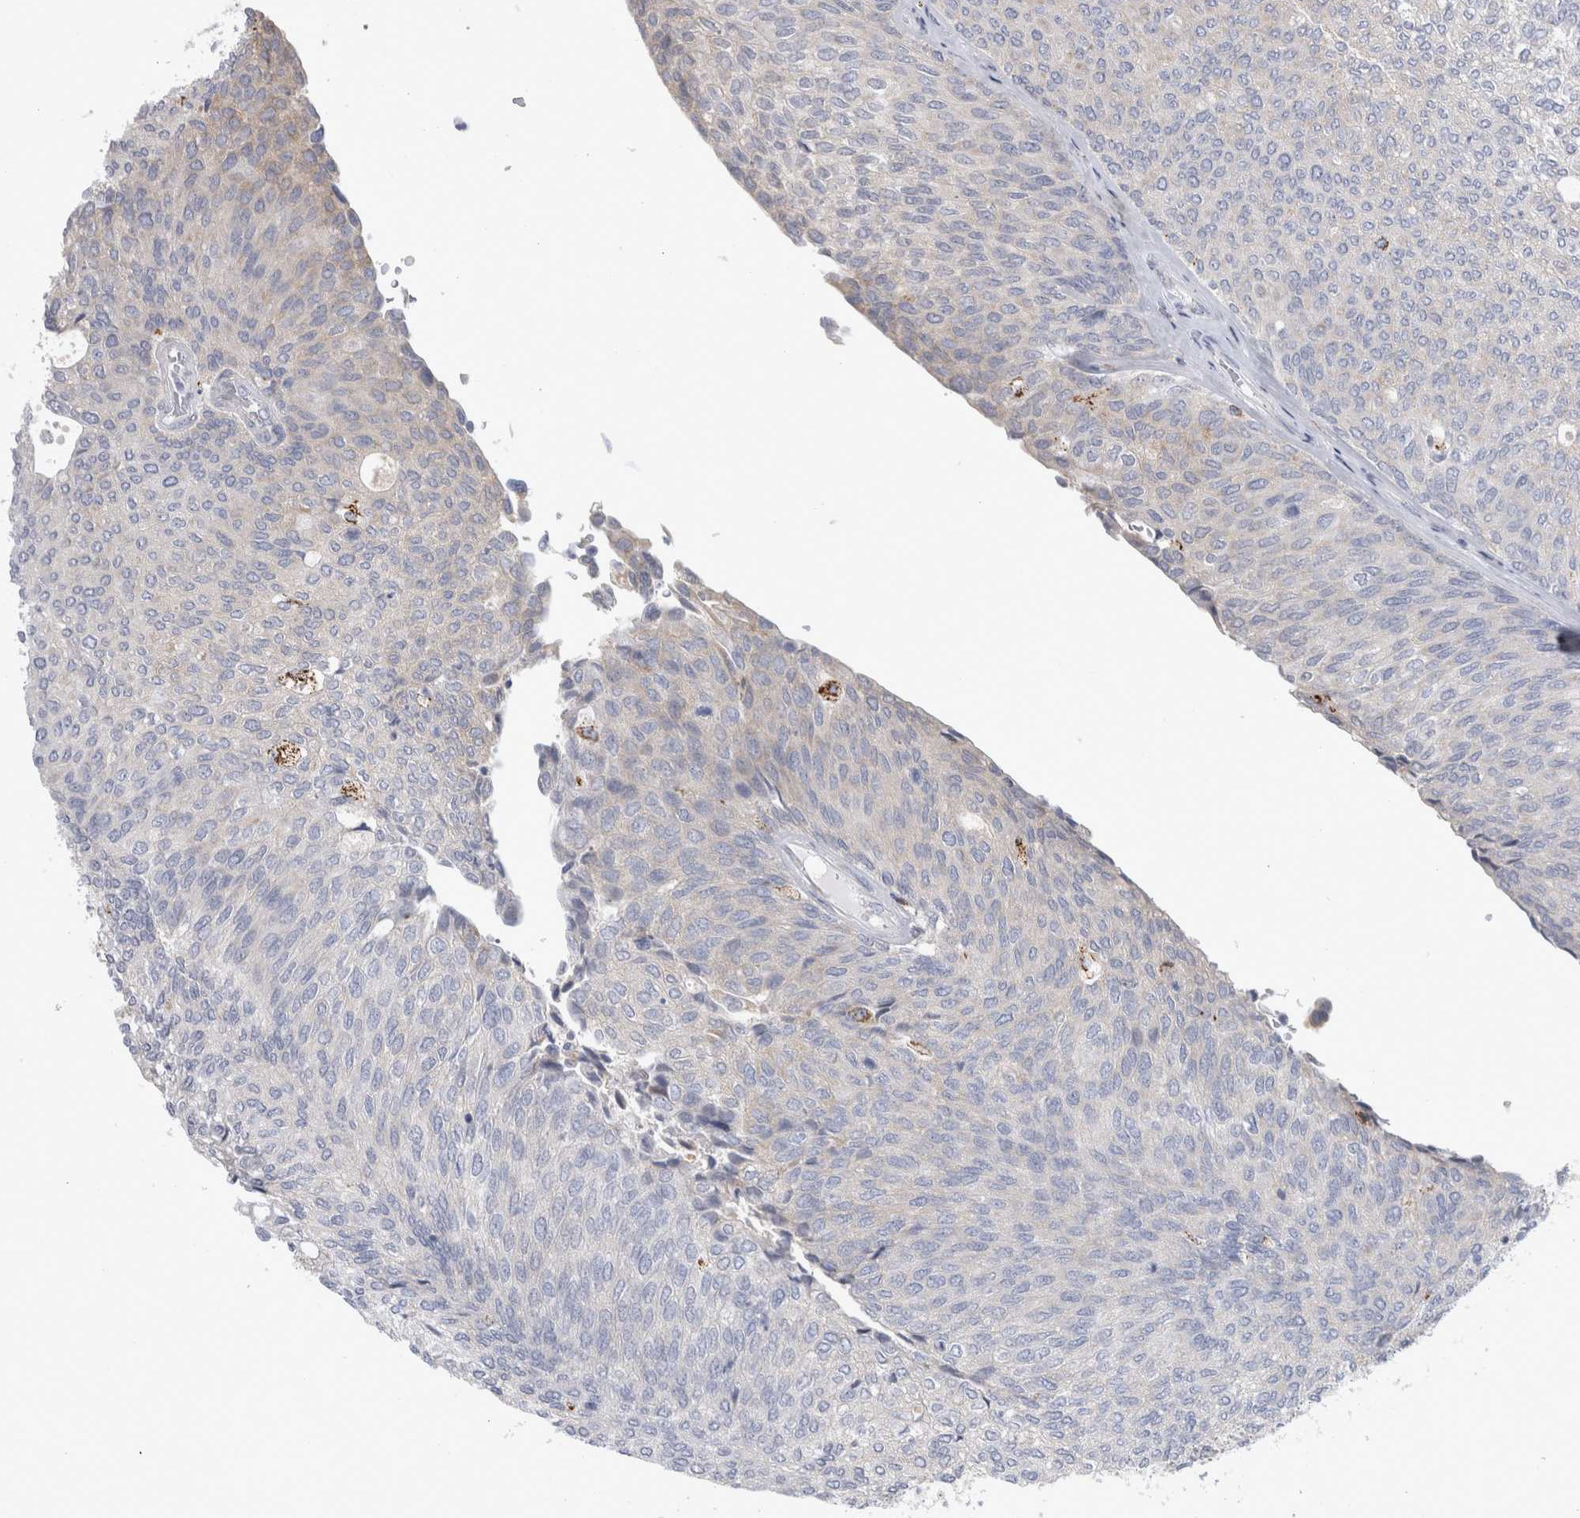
{"staining": {"intensity": "weak", "quantity": "<25%", "location": "cytoplasmic/membranous"}, "tissue": "urothelial cancer", "cell_type": "Tumor cells", "image_type": "cancer", "snomed": [{"axis": "morphology", "description": "Urothelial carcinoma, Low grade"}, {"axis": "topography", "description": "Urinary bladder"}], "caption": "The IHC photomicrograph has no significant staining in tumor cells of urothelial cancer tissue.", "gene": "GATM", "patient": {"sex": "female", "age": 79}}